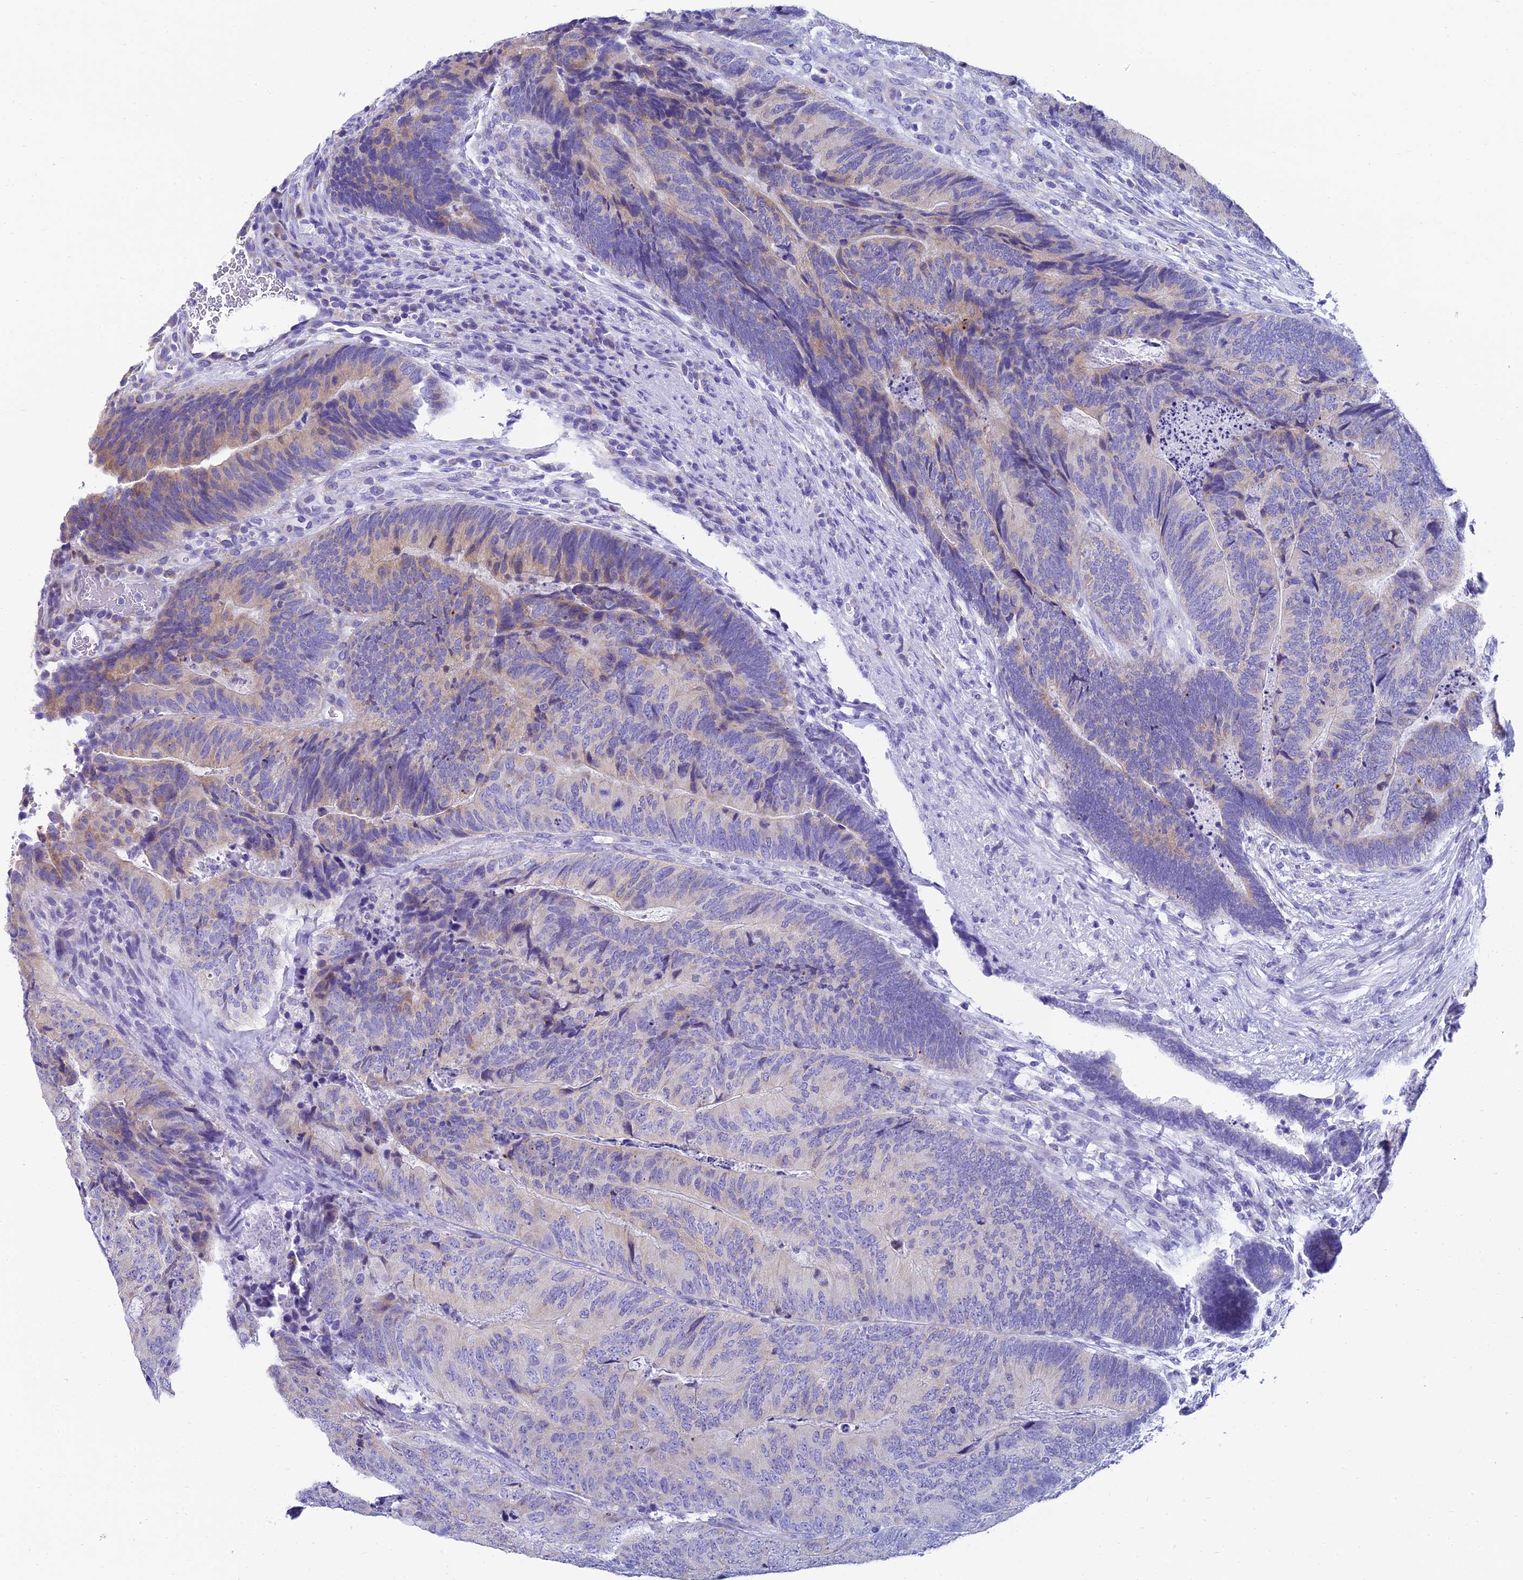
{"staining": {"intensity": "weak", "quantity": "<25%", "location": "cytoplasmic/membranous"}, "tissue": "colorectal cancer", "cell_type": "Tumor cells", "image_type": "cancer", "snomed": [{"axis": "morphology", "description": "Adenocarcinoma, NOS"}, {"axis": "topography", "description": "Colon"}], "caption": "There is no significant expression in tumor cells of adenocarcinoma (colorectal). Brightfield microscopy of IHC stained with DAB (3,3'-diaminobenzidine) (brown) and hematoxylin (blue), captured at high magnification.", "gene": "REEP4", "patient": {"sex": "female", "age": 67}}